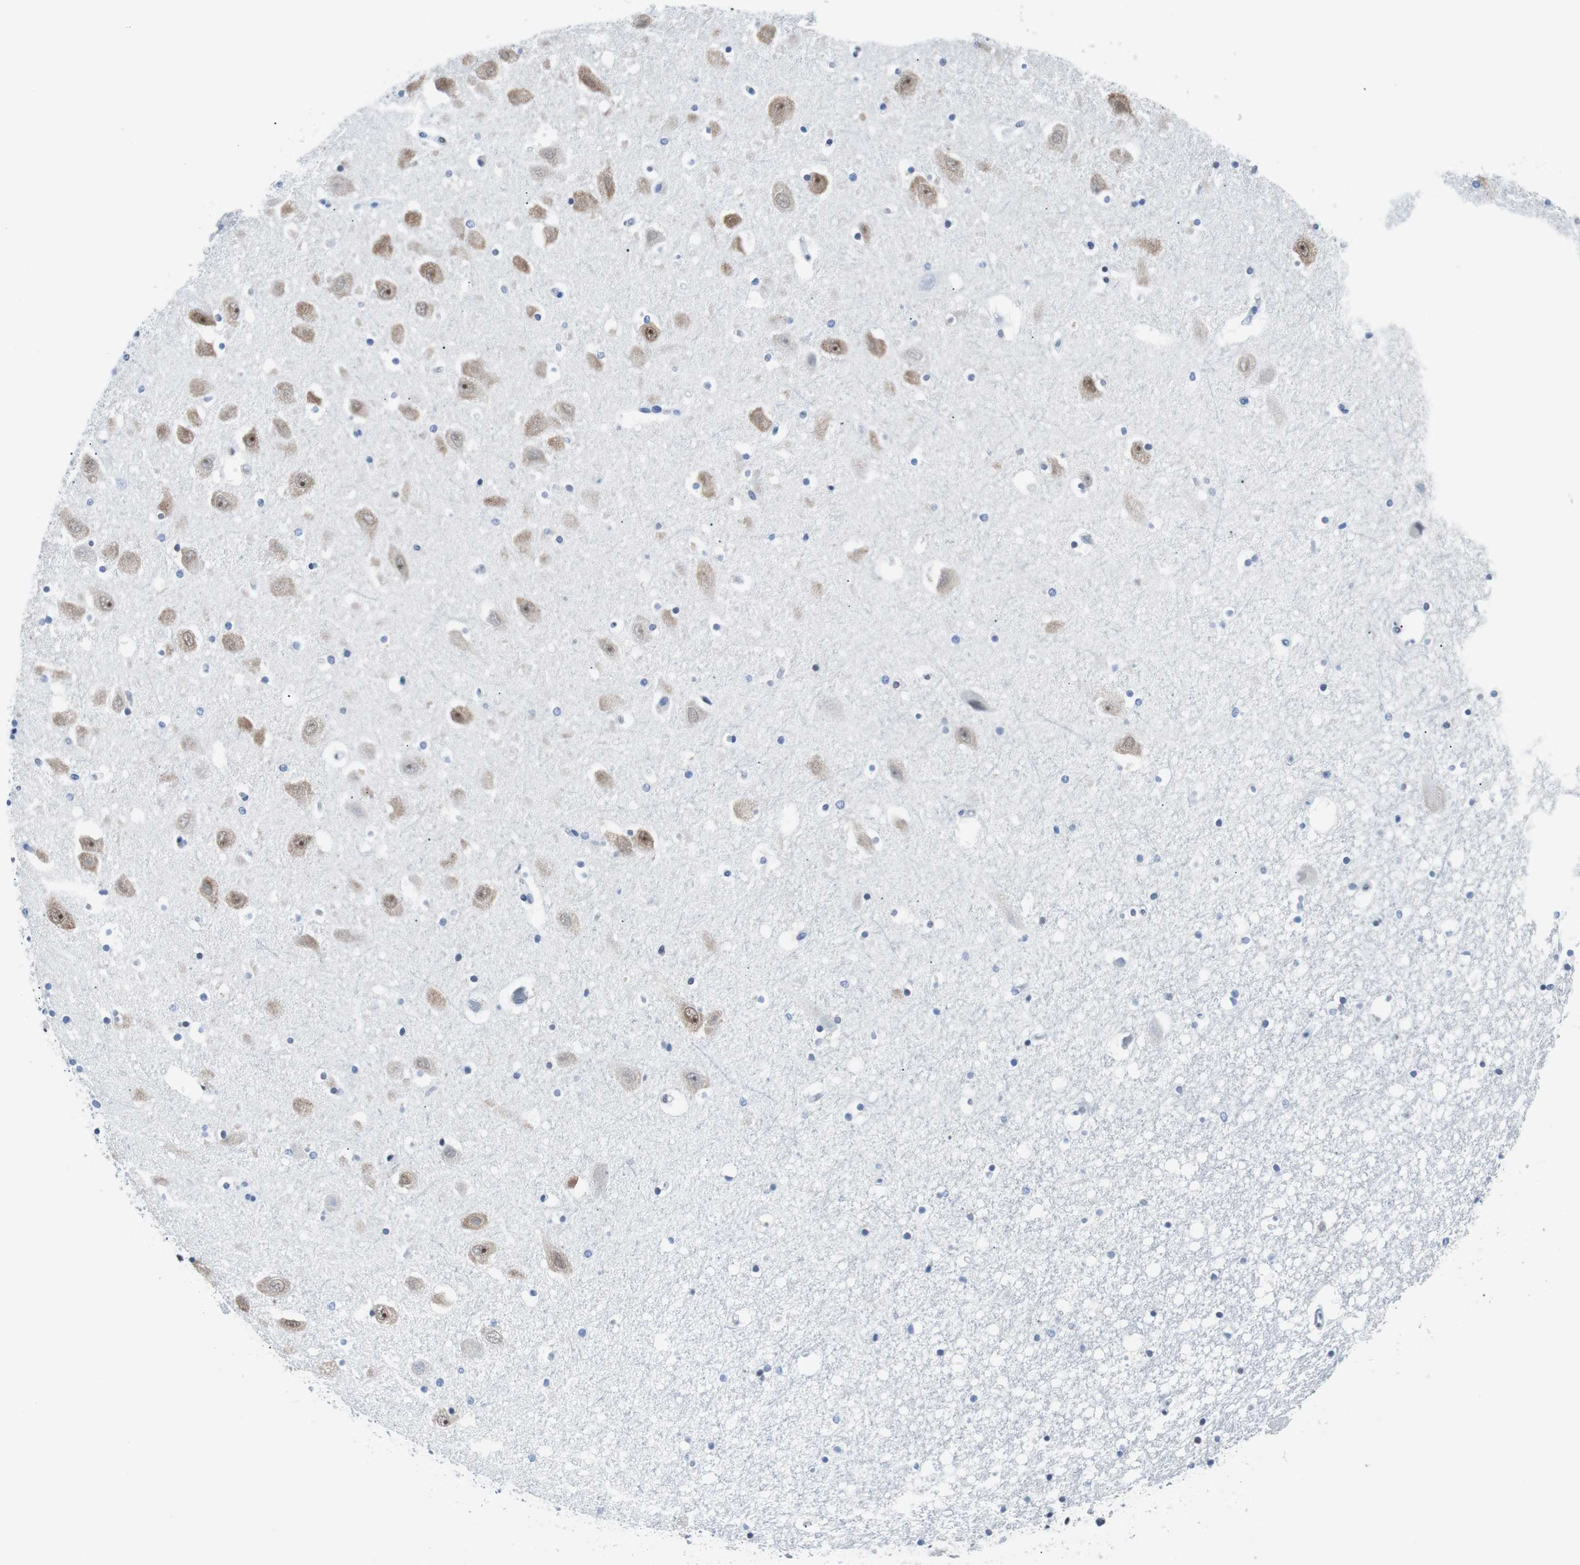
{"staining": {"intensity": "negative", "quantity": "none", "location": "none"}, "tissue": "hippocampus", "cell_type": "Glial cells", "image_type": "normal", "snomed": [{"axis": "morphology", "description": "Normal tissue, NOS"}, {"axis": "topography", "description": "Hippocampus"}], "caption": "Unremarkable hippocampus was stained to show a protein in brown. There is no significant expression in glial cells. The staining is performed using DAB (3,3'-diaminobenzidine) brown chromogen with nuclei counter-stained in using hematoxylin.", "gene": "JUN", "patient": {"sex": "male", "age": 45}}